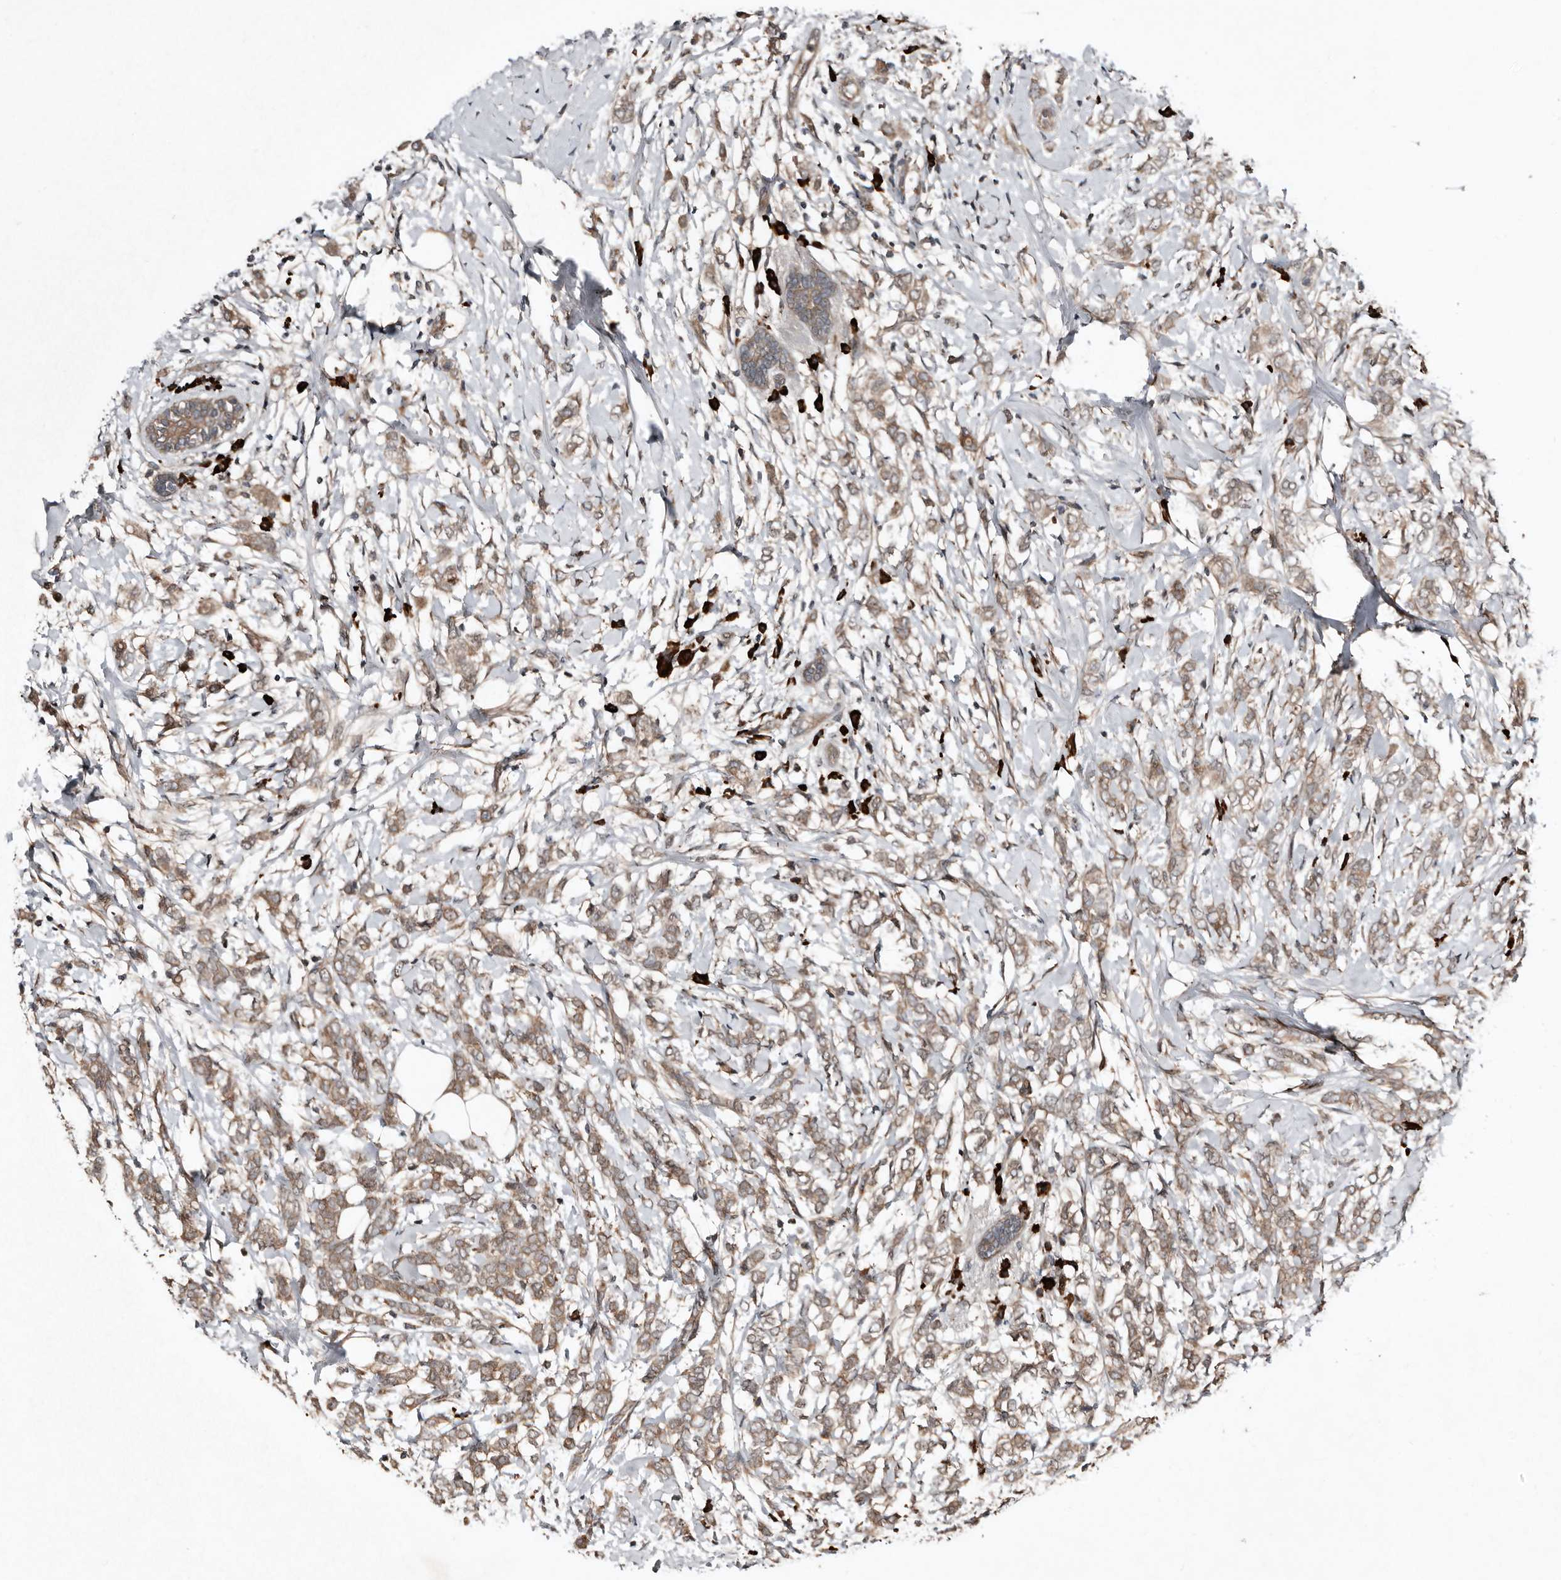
{"staining": {"intensity": "weak", "quantity": ">75%", "location": "cytoplasmic/membranous"}, "tissue": "breast cancer", "cell_type": "Tumor cells", "image_type": "cancer", "snomed": [{"axis": "morphology", "description": "Normal tissue, NOS"}, {"axis": "morphology", "description": "Lobular carcinoma"}, {"axis": "topography", "description": "Breast"}], "caption": "Human breast lobular carcinoma stained with a protein marker reveals weak staining in tumor cells.", "gene": "TEAD3", "patient": {"sex": "female", "age": 47}}